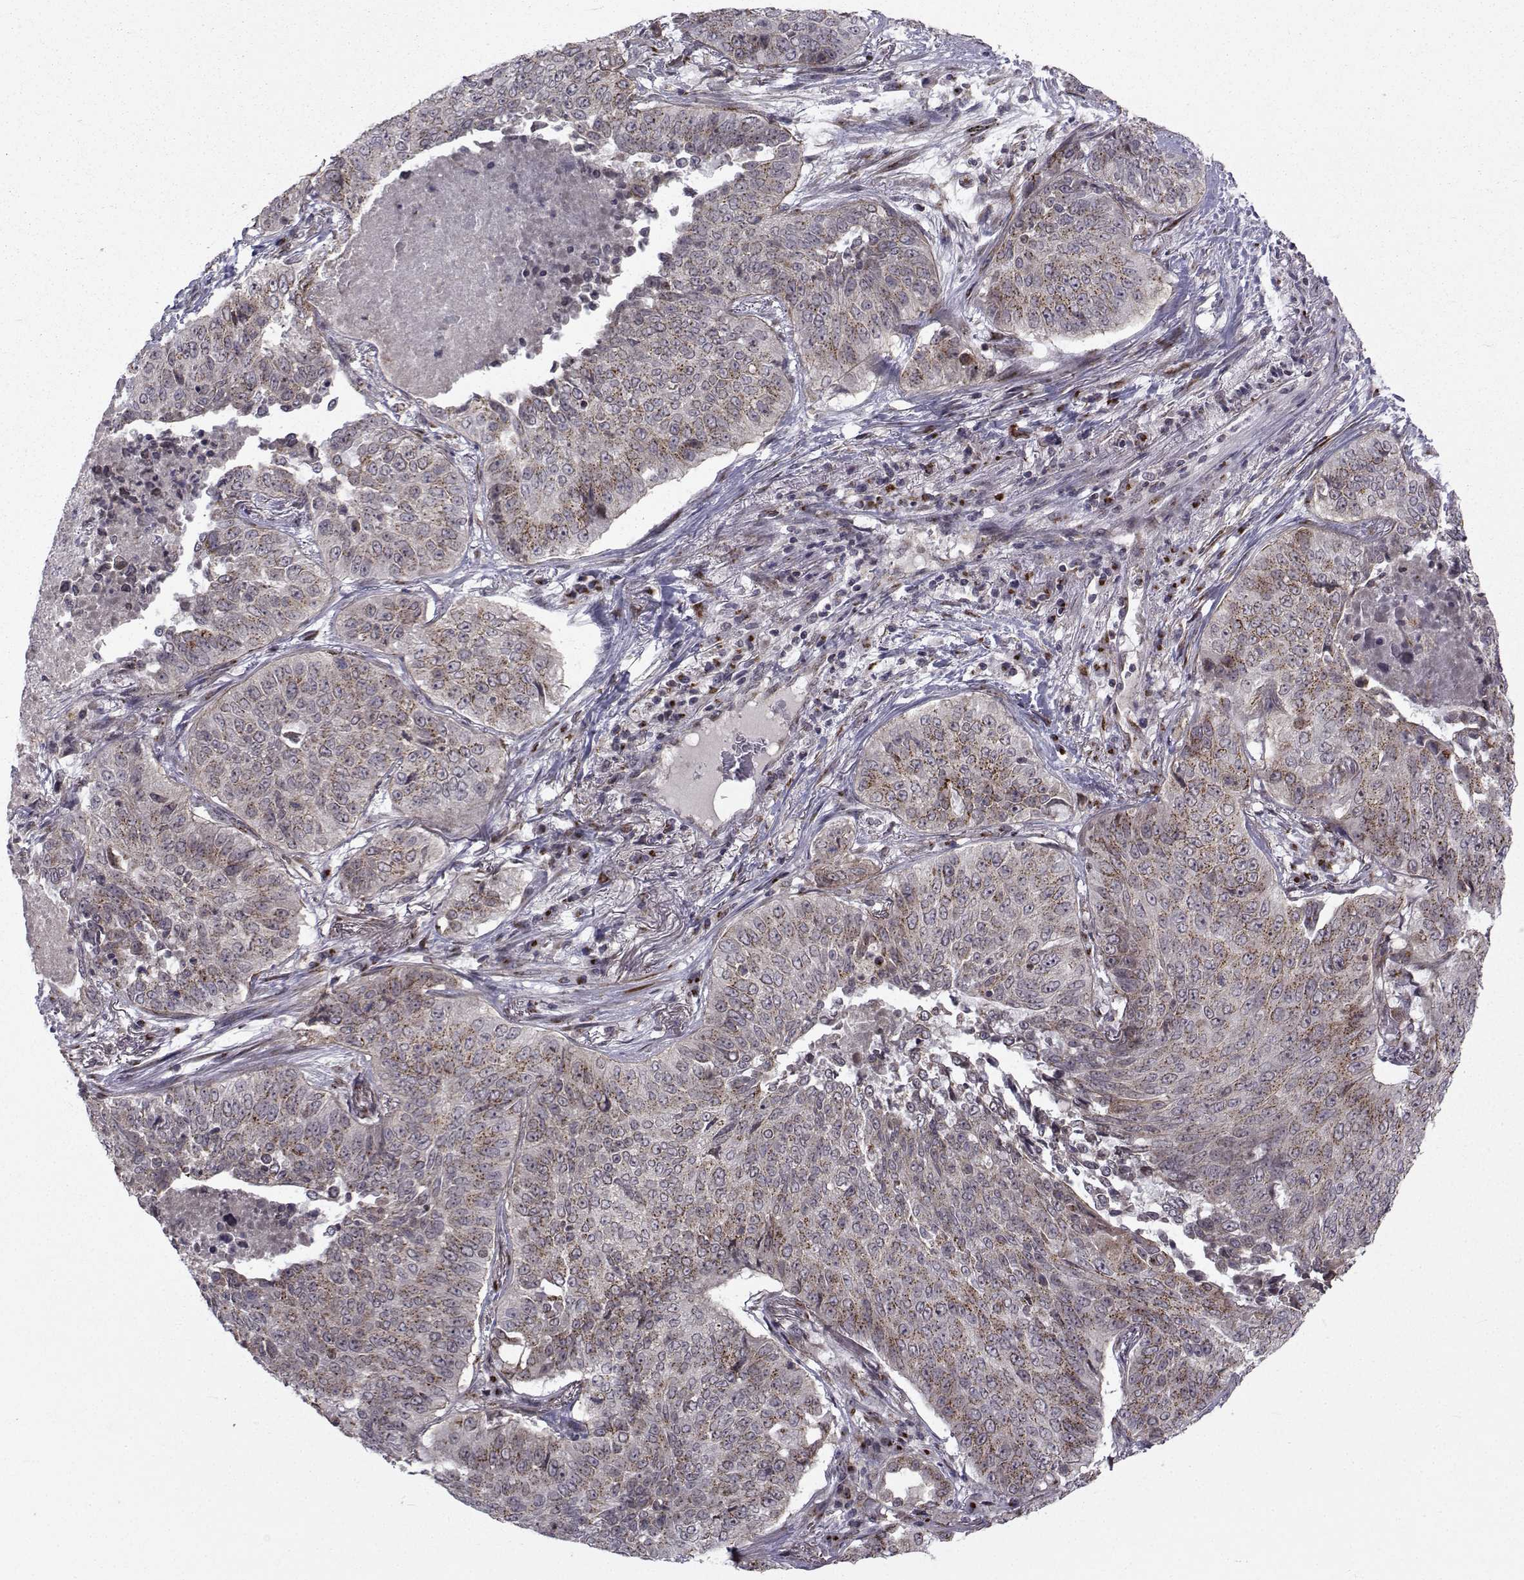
{"staining": {"intensity": "weak", "quantity": "25%-75%", "location": "cytoplasmic/membranous"}, "tissue": "lung cancer", "cell_type": "Tumor cells", "image_type": "cancer", "snomed": [{"axis": "morphology", "description": "Normal tissue, NOS"}, {"axis": "morphology", "description": "Squamous cell carcinoma, NOS"}, {"axis": "topography", "description": "Bronchus"}, {"axis": "topography", "description": "Lung"}], "caption": "Brown immunohistochemical staining in lung cancer displays weak cytoplasmic/membranous positivity in approximately 25%-75% of tumor cells. (DAB (3,3'-diaminobenzidine) IHC, brown staining for protein, blue staining for nuclei).", "gene": "ATP6V1C2", "patient": {"sex": "male", "age": 64}}